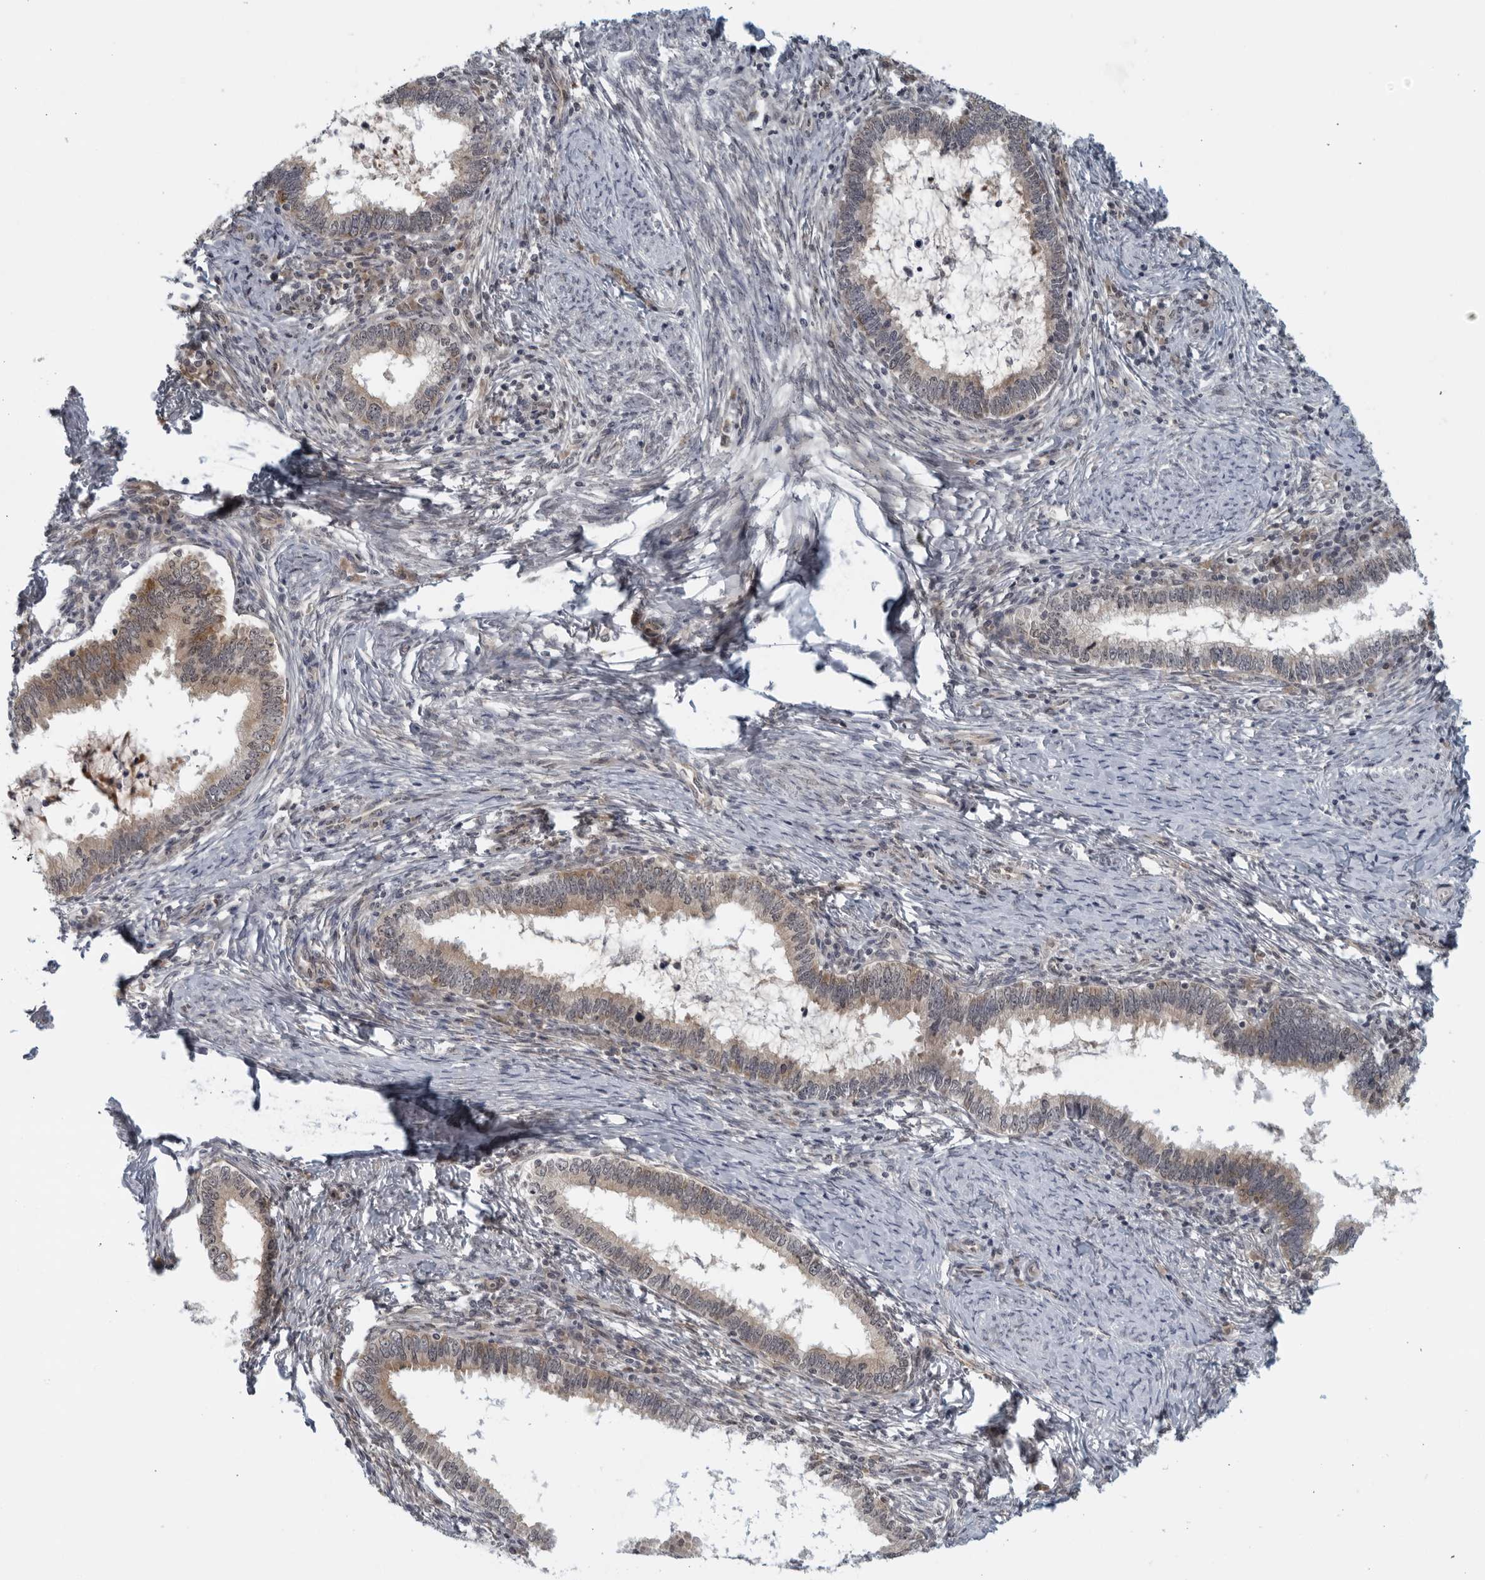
{"staining": {"intensity": "weak", "quantity": "25%-75%", "location": "cytoplasmic/membranous,nuclear"}, "tissue": "cervical cancer", "cell_type": "Tumor cells", "image_type": "cancer", "snomed": [{"axis": "morphology", "description": "Adenocarcinoma, NOS"}, {"axis": "topography", "description": "Cervix"}], "caption": "Weak cytoplasmic/membranous and nuclear expression is appreciated in about 25%-75% of tumor cells in cervical adenocarcinoma.", "gene": "RC3H1", "patient": {"sex": "female", "age": 36}}